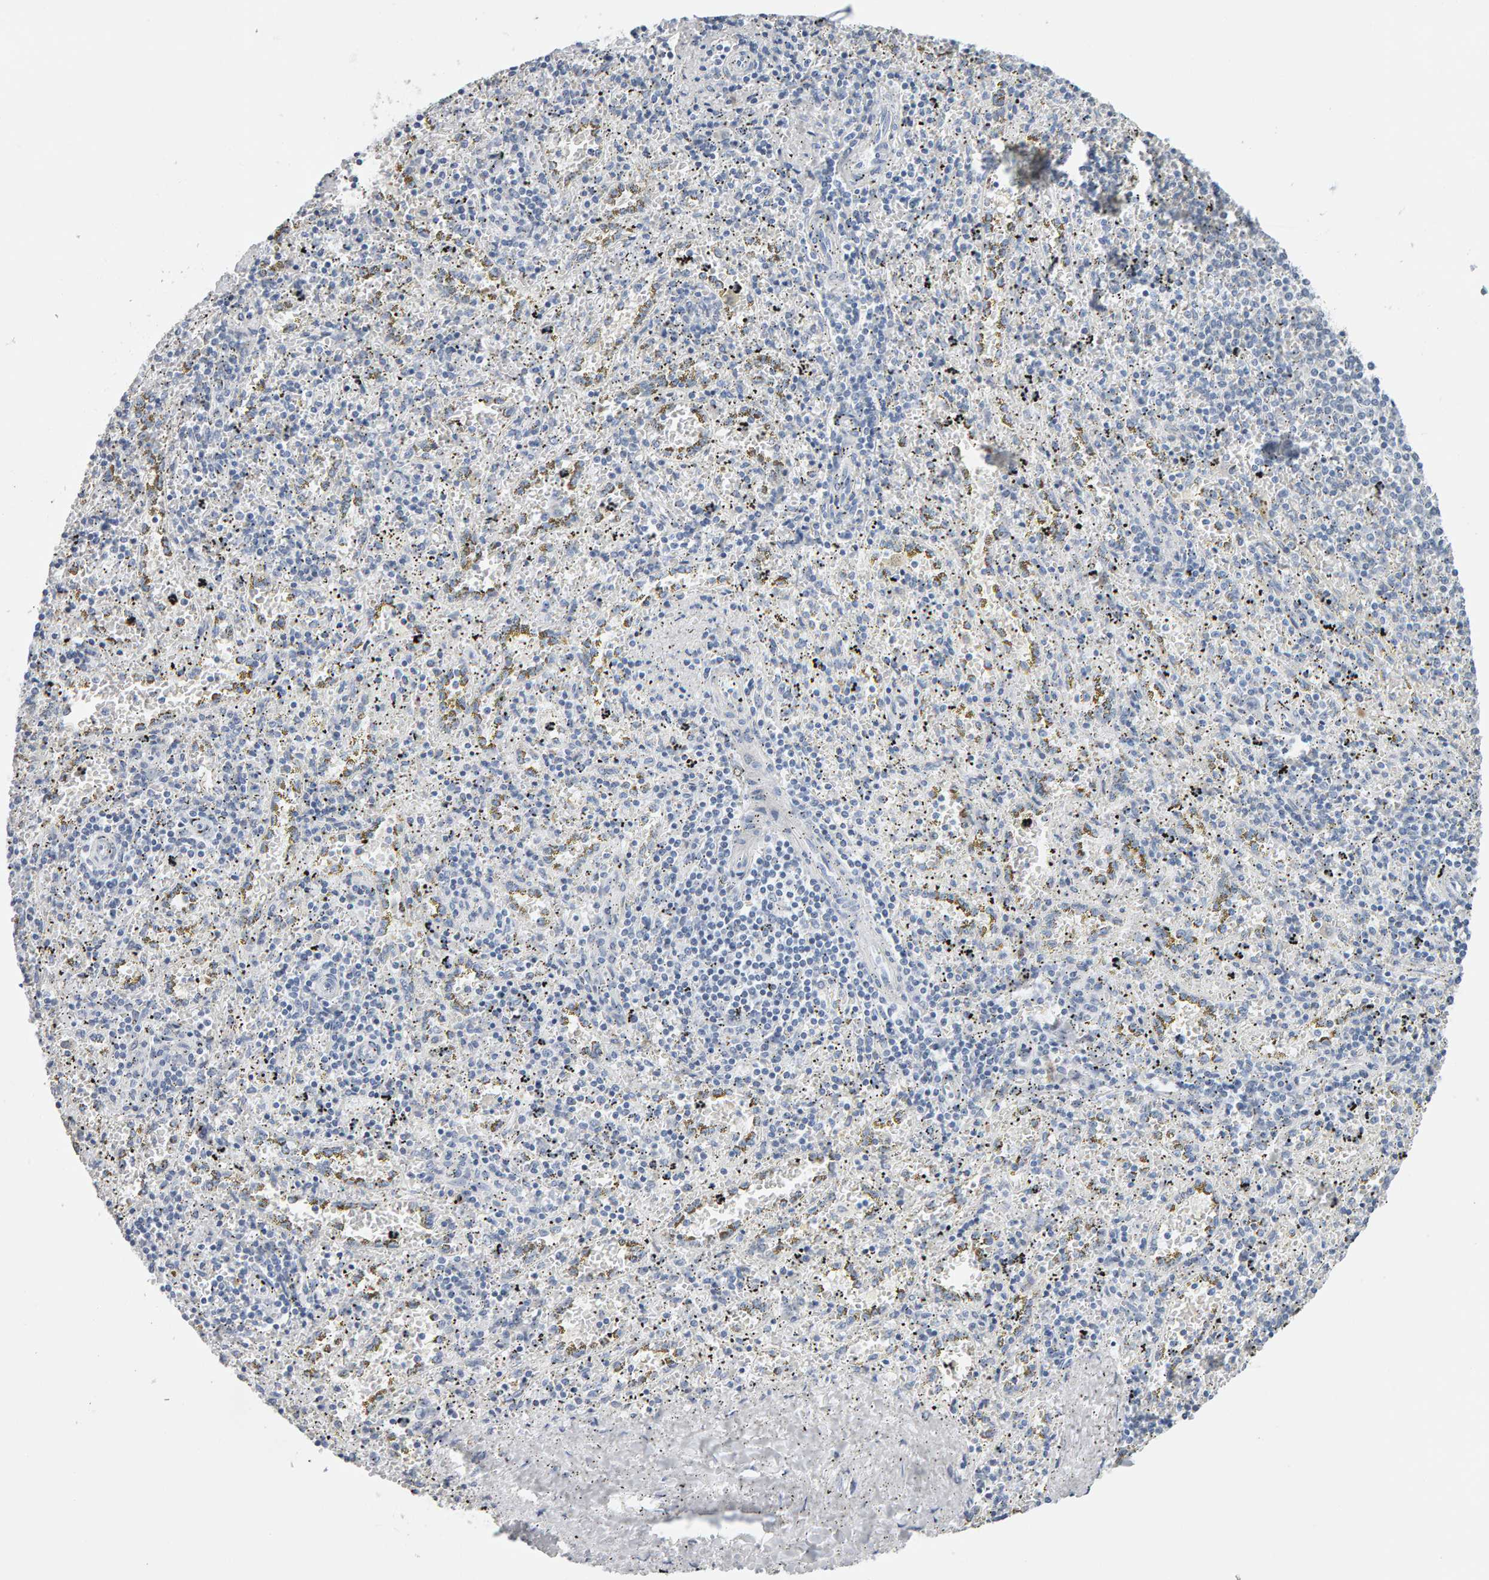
{"staining": {"intensity": "negative", "quantity": "none", "location": "none"}, "tissue": "spleen", "cell_type": "Cells in red pulp", "image_type": "normal", "snomed": [{"axis": "morphology", "description": "Normal tissue, NOS"}, {"axis": "topography", "description": "Spleen"}], "caption": "The histopathology image shows no staining of cells in red pulp in unremarkable spleen. The staining was performed using DAB to visualize the protein expression in brown, while the nuclei were stained in blue with hematoxylin (Magnification: 20x).", "gene": "CTH", "patient": {"sex": "male", "age": 11}}